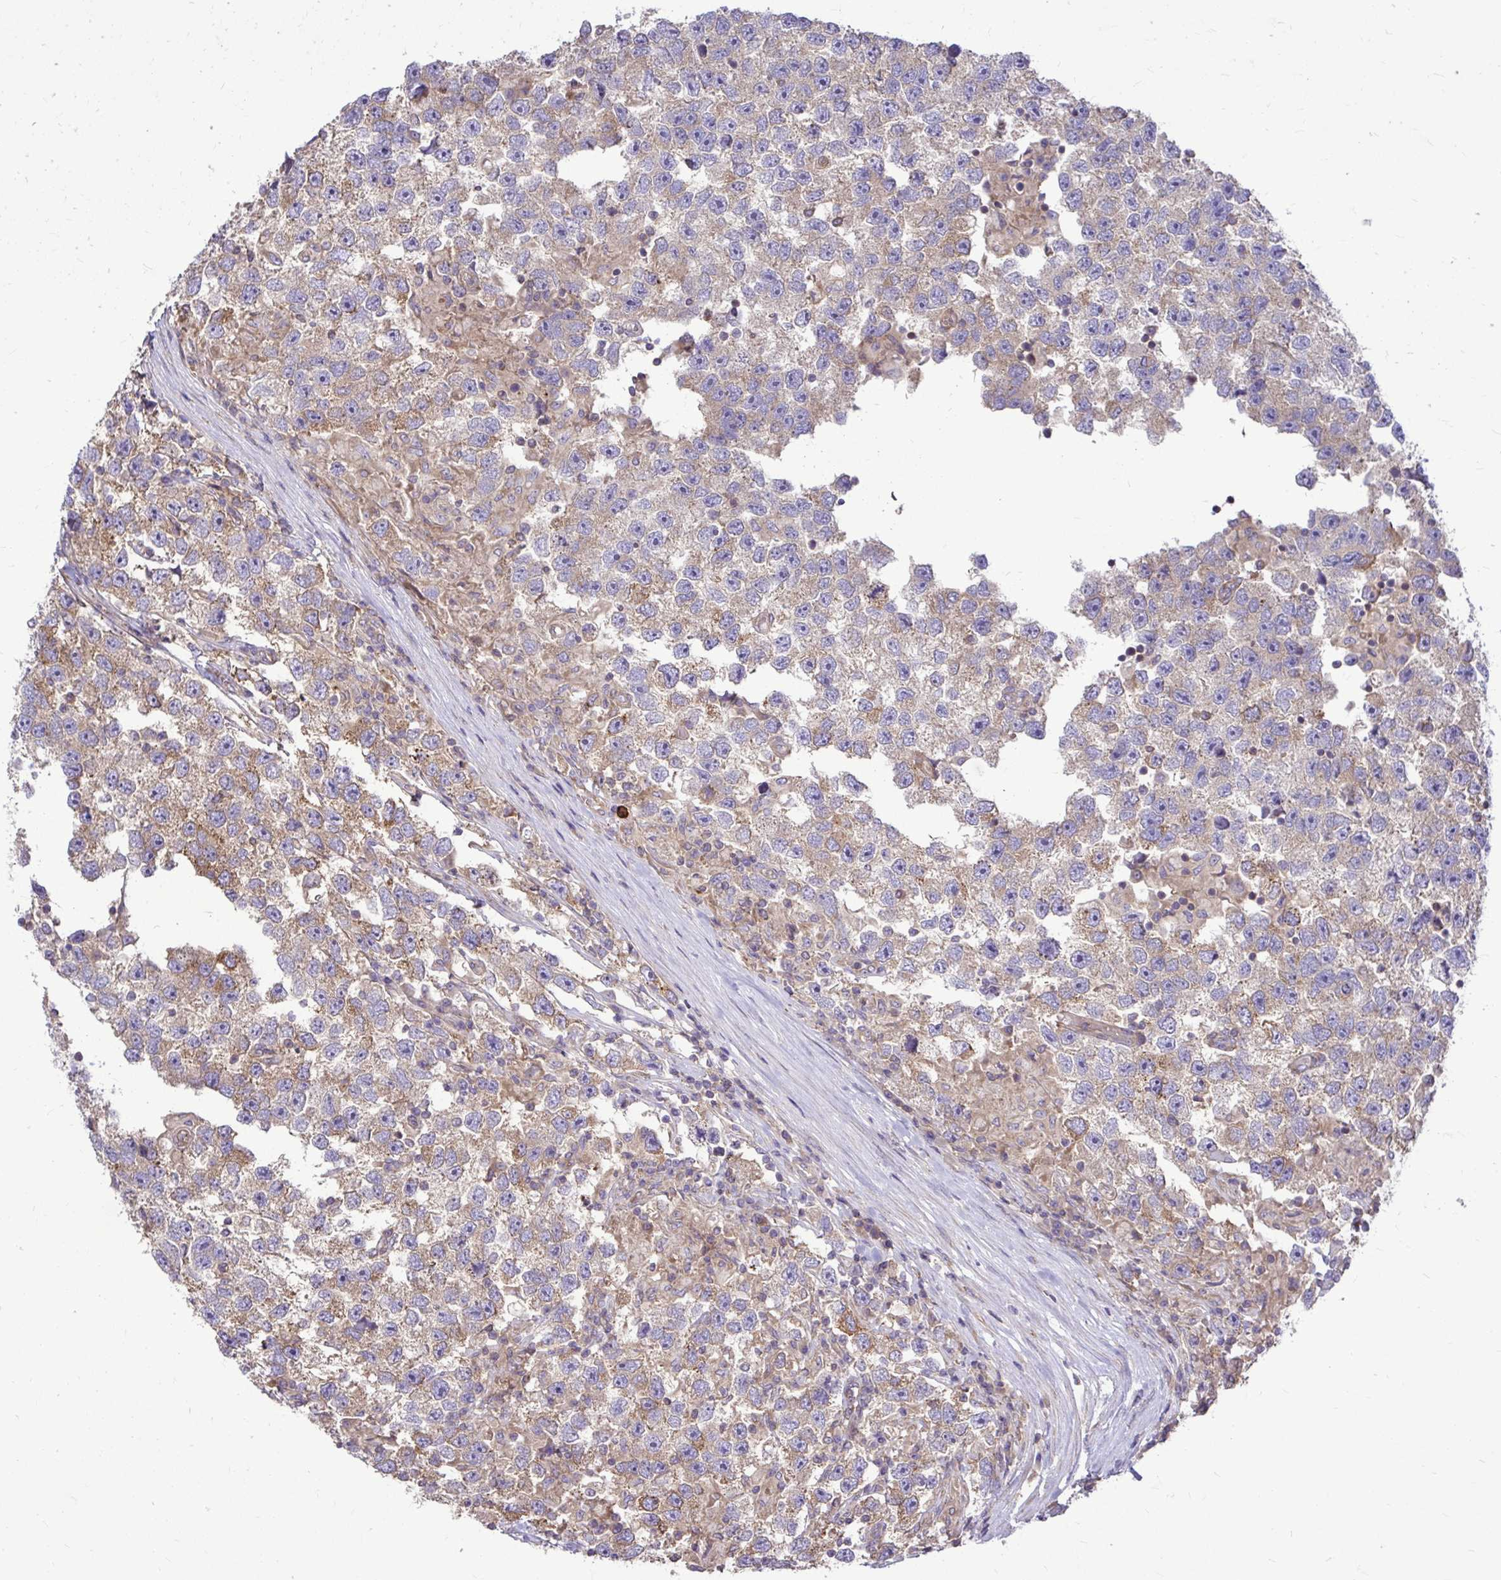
{"staining": {"intensity": "weak", "quantity": ">75%", "location": "cytoplasmic/membranous"}, "tissue": "testis cancer", "cell_type": "Tumor cells", "image_type": "cancer", "snomed": [{"axis": "morphology", "description": "Seminoma, NOS"}, {"axis": "topography", "description": "Testis"}], "caption": "Immunohistochemical staining of testis seminoma shows low levels of weak cytoplasmic/membranous protein staining in approximately >75% of tumor cells. (Stains: DAB (3,3'-diaminobenzidine) in brown, nuclei in blue, Microscopy: brightfield microscopy at high magnification).", "gene": "FMR1", "patient": {"sex": "male", "age": 26}}